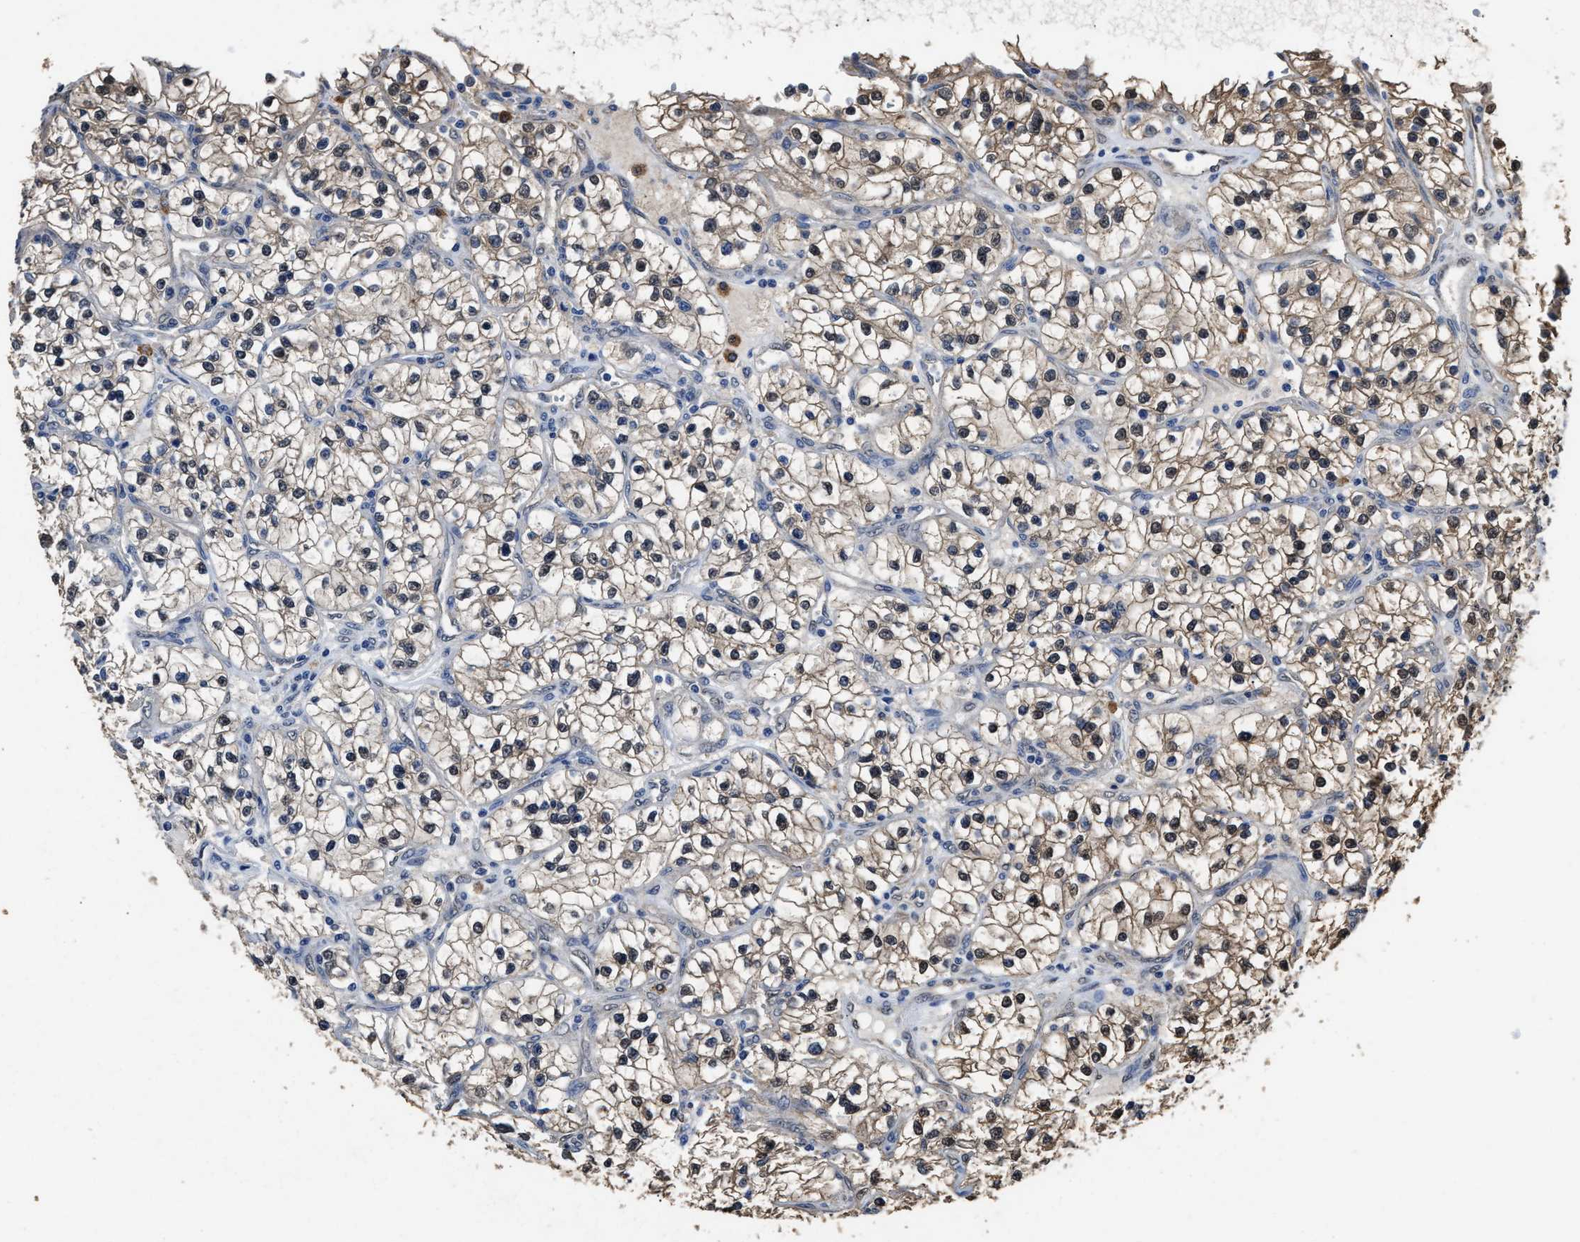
{"staining": {"intensity": "weak", "quantity": "<25%", "location": "cytoplasmic/membranous,nuclear"}, "tissue": "renal cancer", "cell_type": "Tumor cells", "image_type": "cancer", "snomed": [{"axis": "morphology", "description": "Adenocarcinoma, NOS"}, {"axis": "topography", "description": "Kidney"}], "caption": "The micrograph displays no significant positivity in tumor cells of renal cancer (adenocarcinoma).", "gene": "YWHAE", "patient": {"sex": "female", "age": 57}}